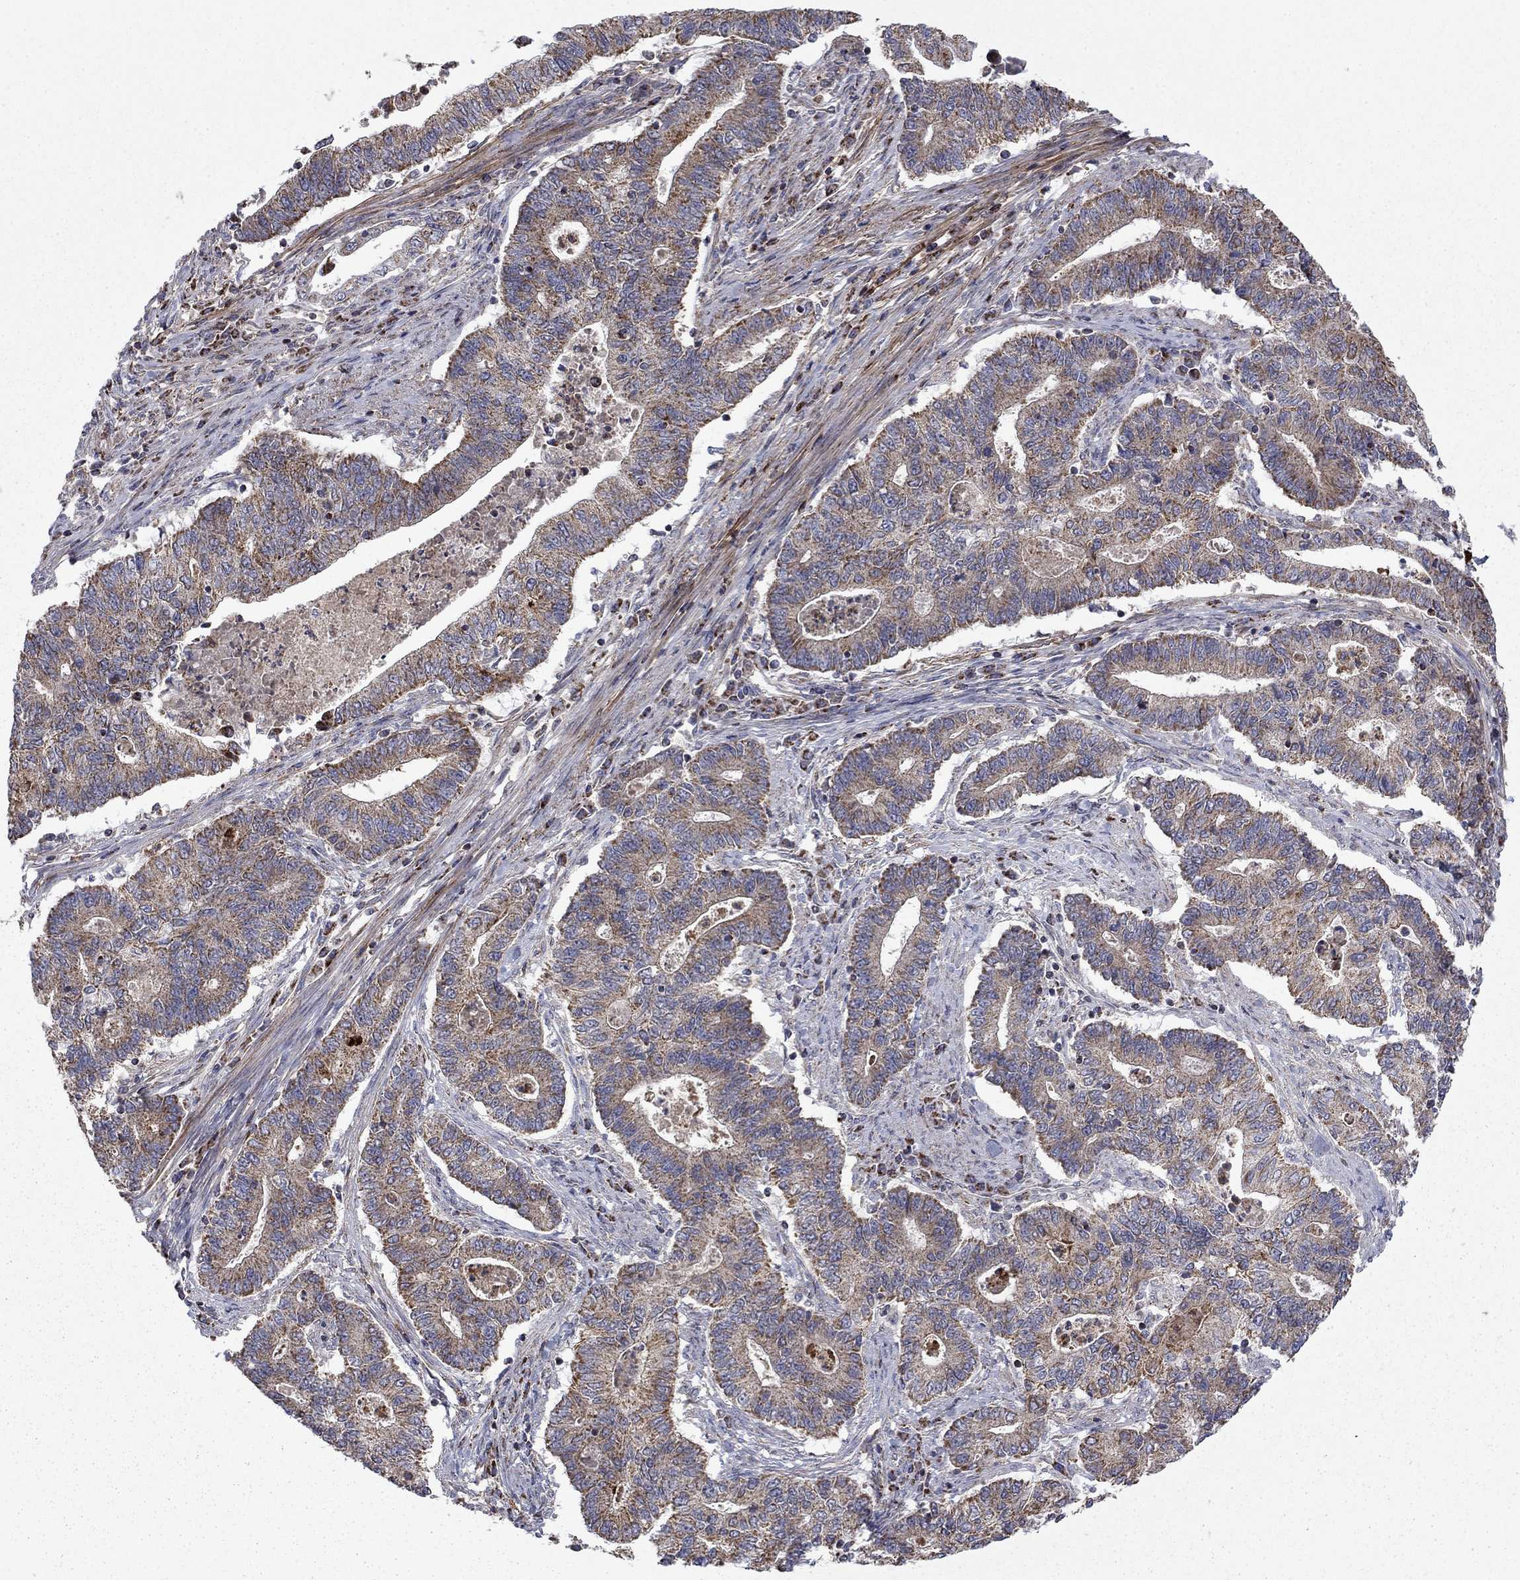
{"staining": {"intensity": "weak", "quantity": ">75%", "location": "cytoplasmic/membranous"}, "tissue": "endometrial cancer", "cell_type": "Tumor cells", "image_type": "cancer", "snomed": [{"axis": "morphology", "description": "Adenocarcinoma, NOS"}, {"axis": "topography", "description": "Uterus"}, {"axis": "topography", "description": "Endometrium"}], "caption": "Immunohistochemical staining of endometrial cancer (adenocarcinoma) displays low levels of weak cytoplasmic/membranous protein positivity in approximately >75% of tumor cells.", "gene": "DOP1B", "patient": {"sex": "female", "age": 54}}